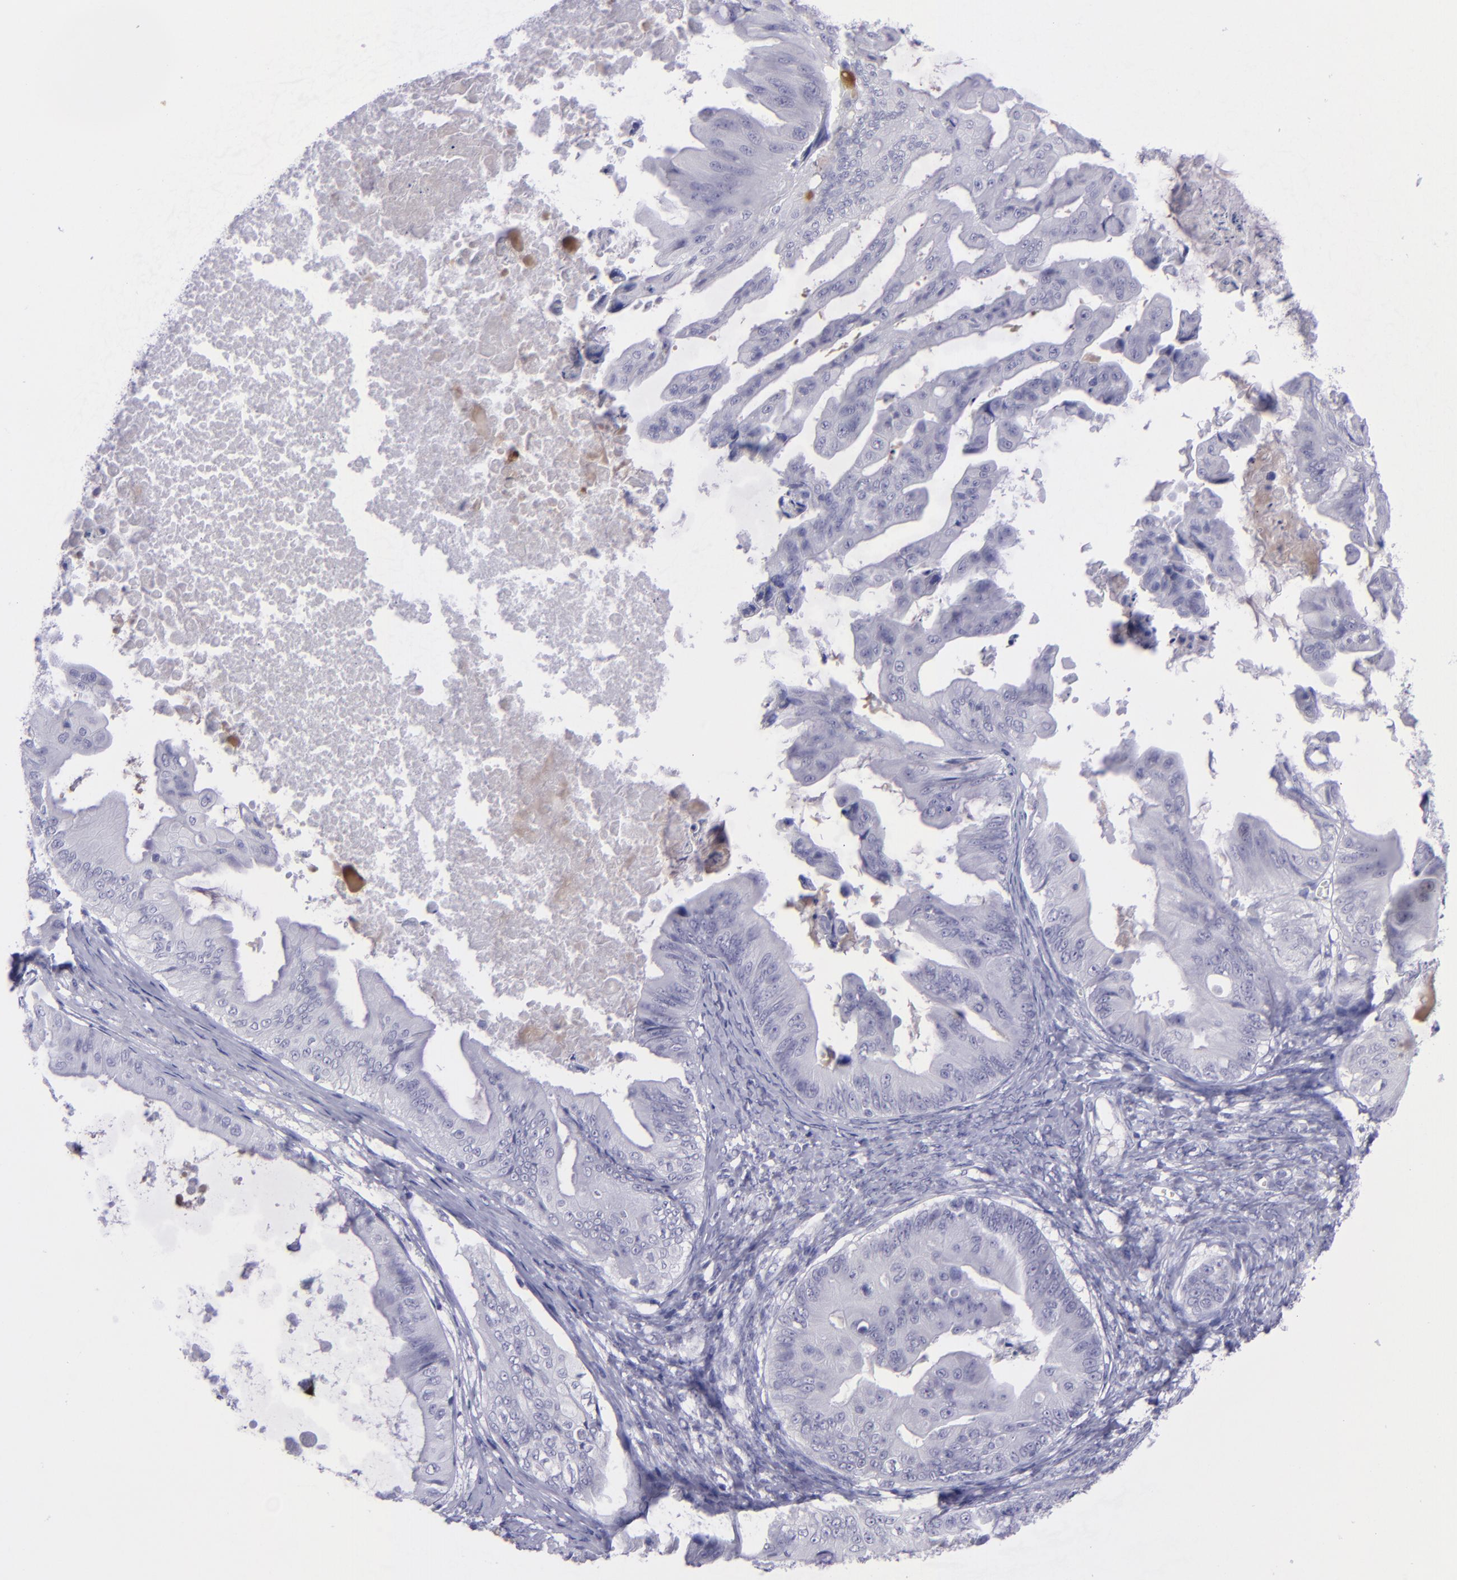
{"staining": {"intensity": "negative", "quantity": "none", "location": "none"}, "tissue": "ovarian cancer", "cell_type": "Tumor cells", "image_type": "cancer", "snomed": [{"axis": "morphology", "description": "Cystadenocarcinoma, mucinous, NOS"}, {"axis": "topography", "description": "Ovary"}], "caption": "The immunohistochemistry photomicrograph has no significant expression in tumor cells of ovarian cancer tissue. Brightfield microscopy of IHC stained with DAB (3,3'-diaminobenzidine) (brown) and hematoxylin (blue), captured at high magnification.", "gene": "POU2F2", "patient": {"sex": "female", "age": 37}}